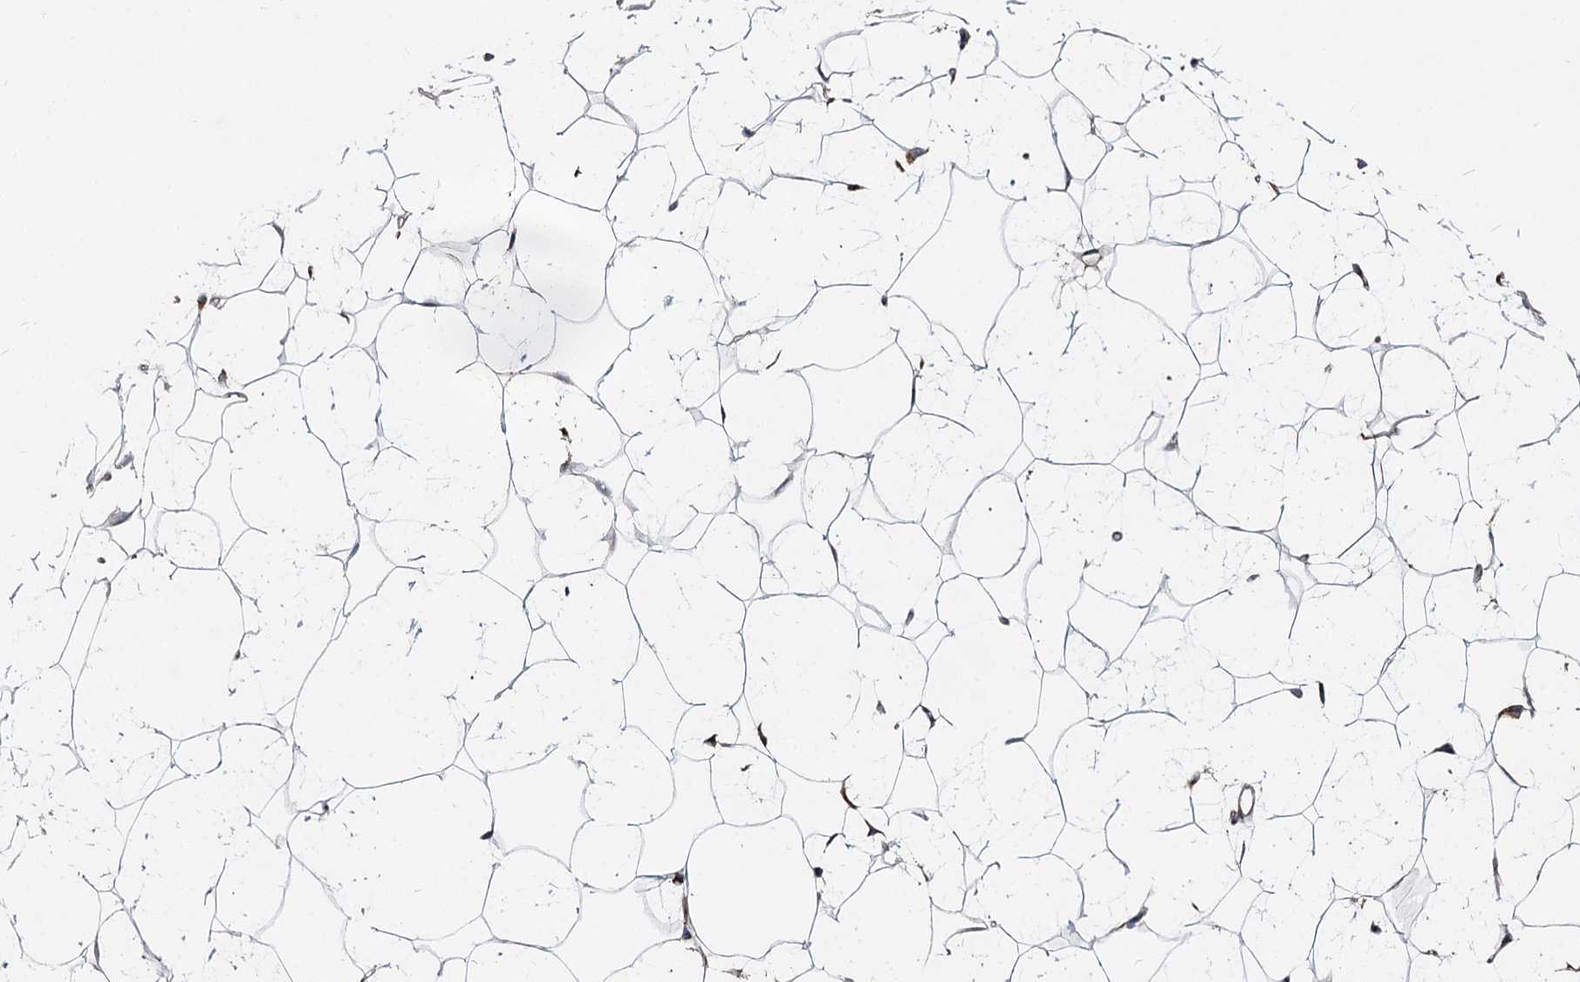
{"staining": {"intensity": "negative", "quantity": "none", "location": "none"}, "tissue": "adipose tissue", "cell_type": "Adipocytes", "image_type": "normal", "snomed": [{"axis": "morphology", "description": "Normal tissue, NOS"}, {"axis": "topography", "description": "Breast"}], "caption": "This is an immunohistochemistry photomicrograph of normal adipose tissue. There is no positivity in adipocytes.", "gene": "SPART", "patient": {"sex": "female", "age": 26}}